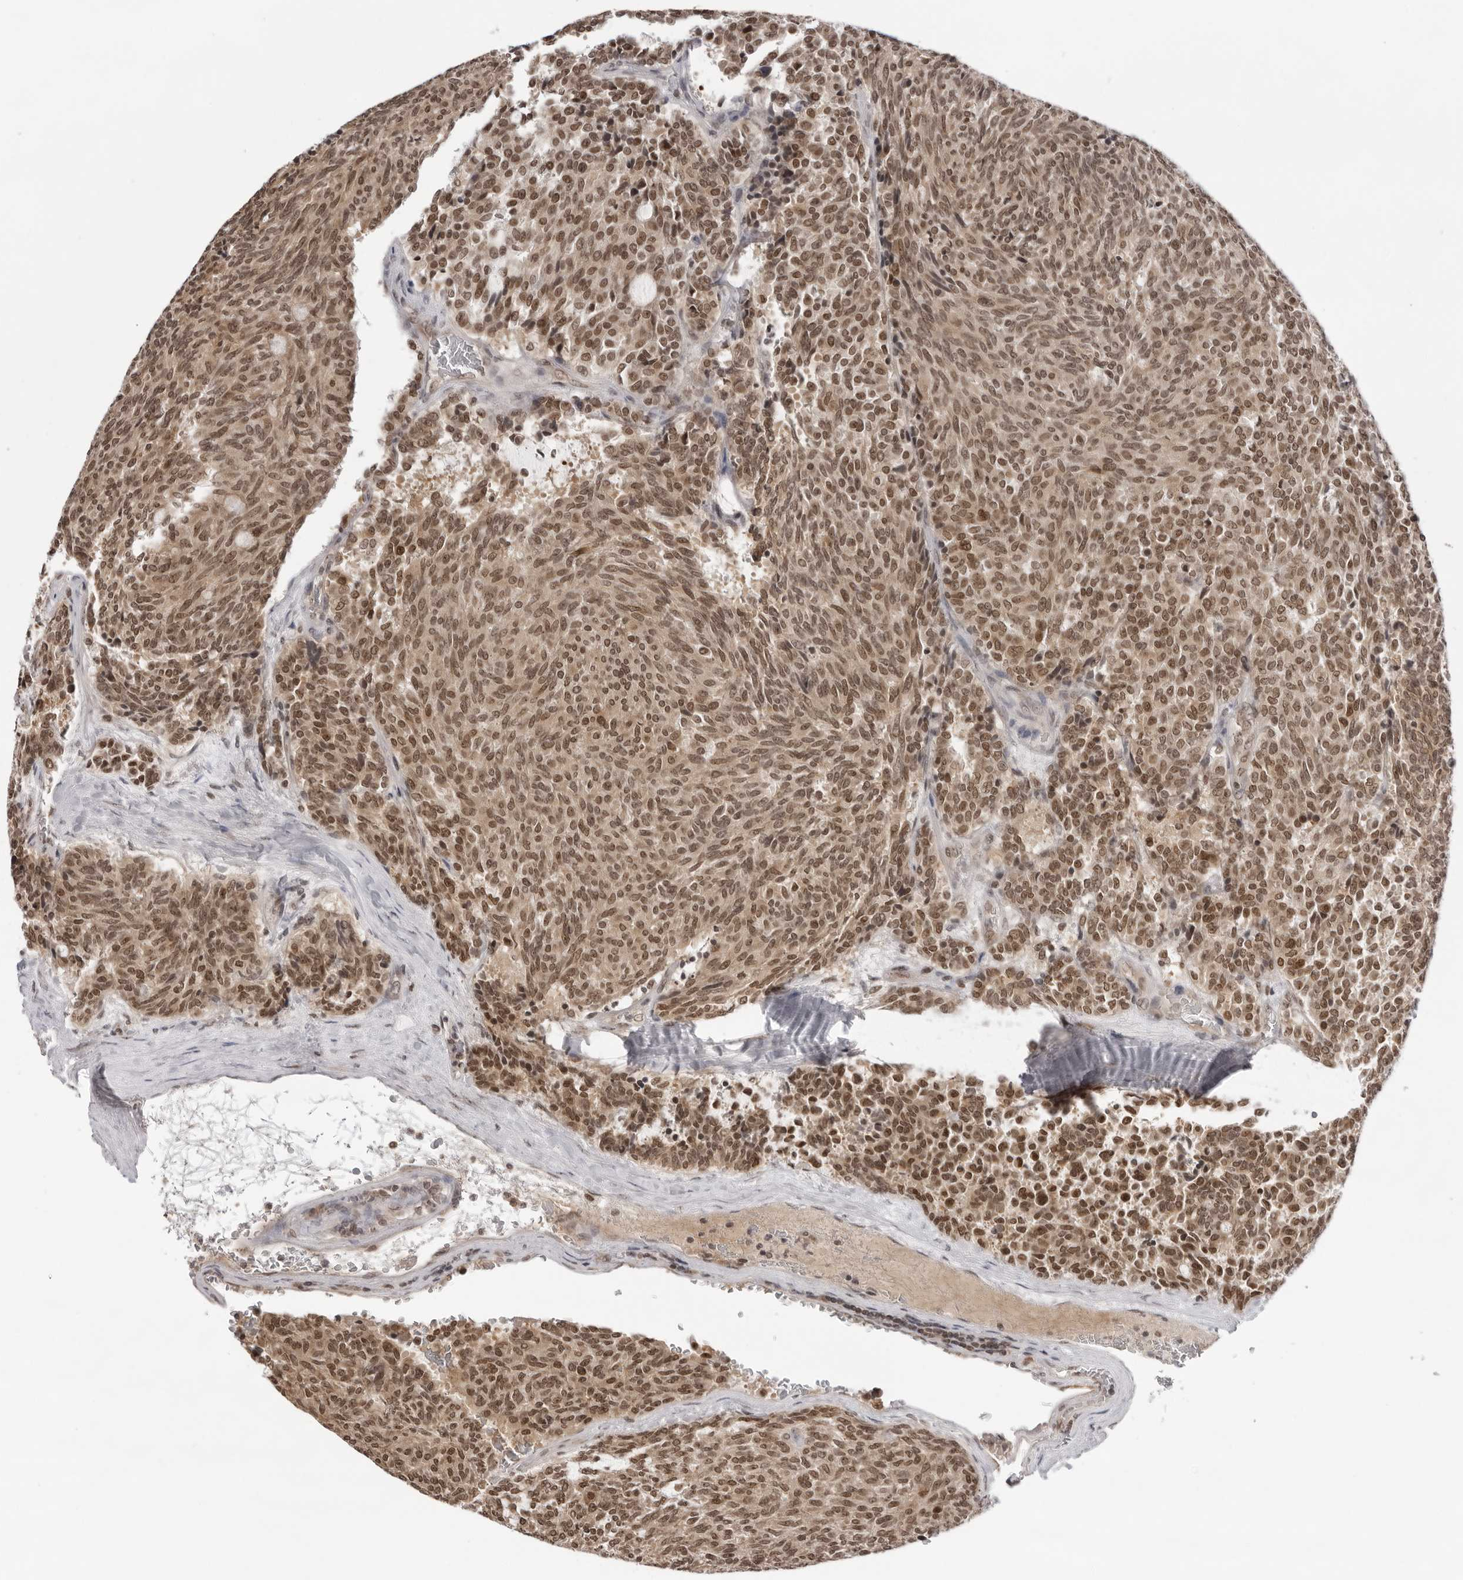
{"staining": {"intensity": "moderate", "quantity": ">75%", "location": "cytoplasmic/membranous,nuclear"}, "tissue": "carcinoid", "cell_type": "Tumor cells", "image_type": "cancer", "snomed": [{"axis": "morphology", "description": "Carcinoid, malignant, NOS"}, {"axis": "topography", "description": "Pancreas"}], "caption": "Human malignant carcinoid stained for a protein (brown) demonstrates moderate cytoplasmic/membranous and nuclear positive expression in about >75% of tumor cells.", "gene": "EXOSC10", "patient": {"sex": "female", "age": 54}}